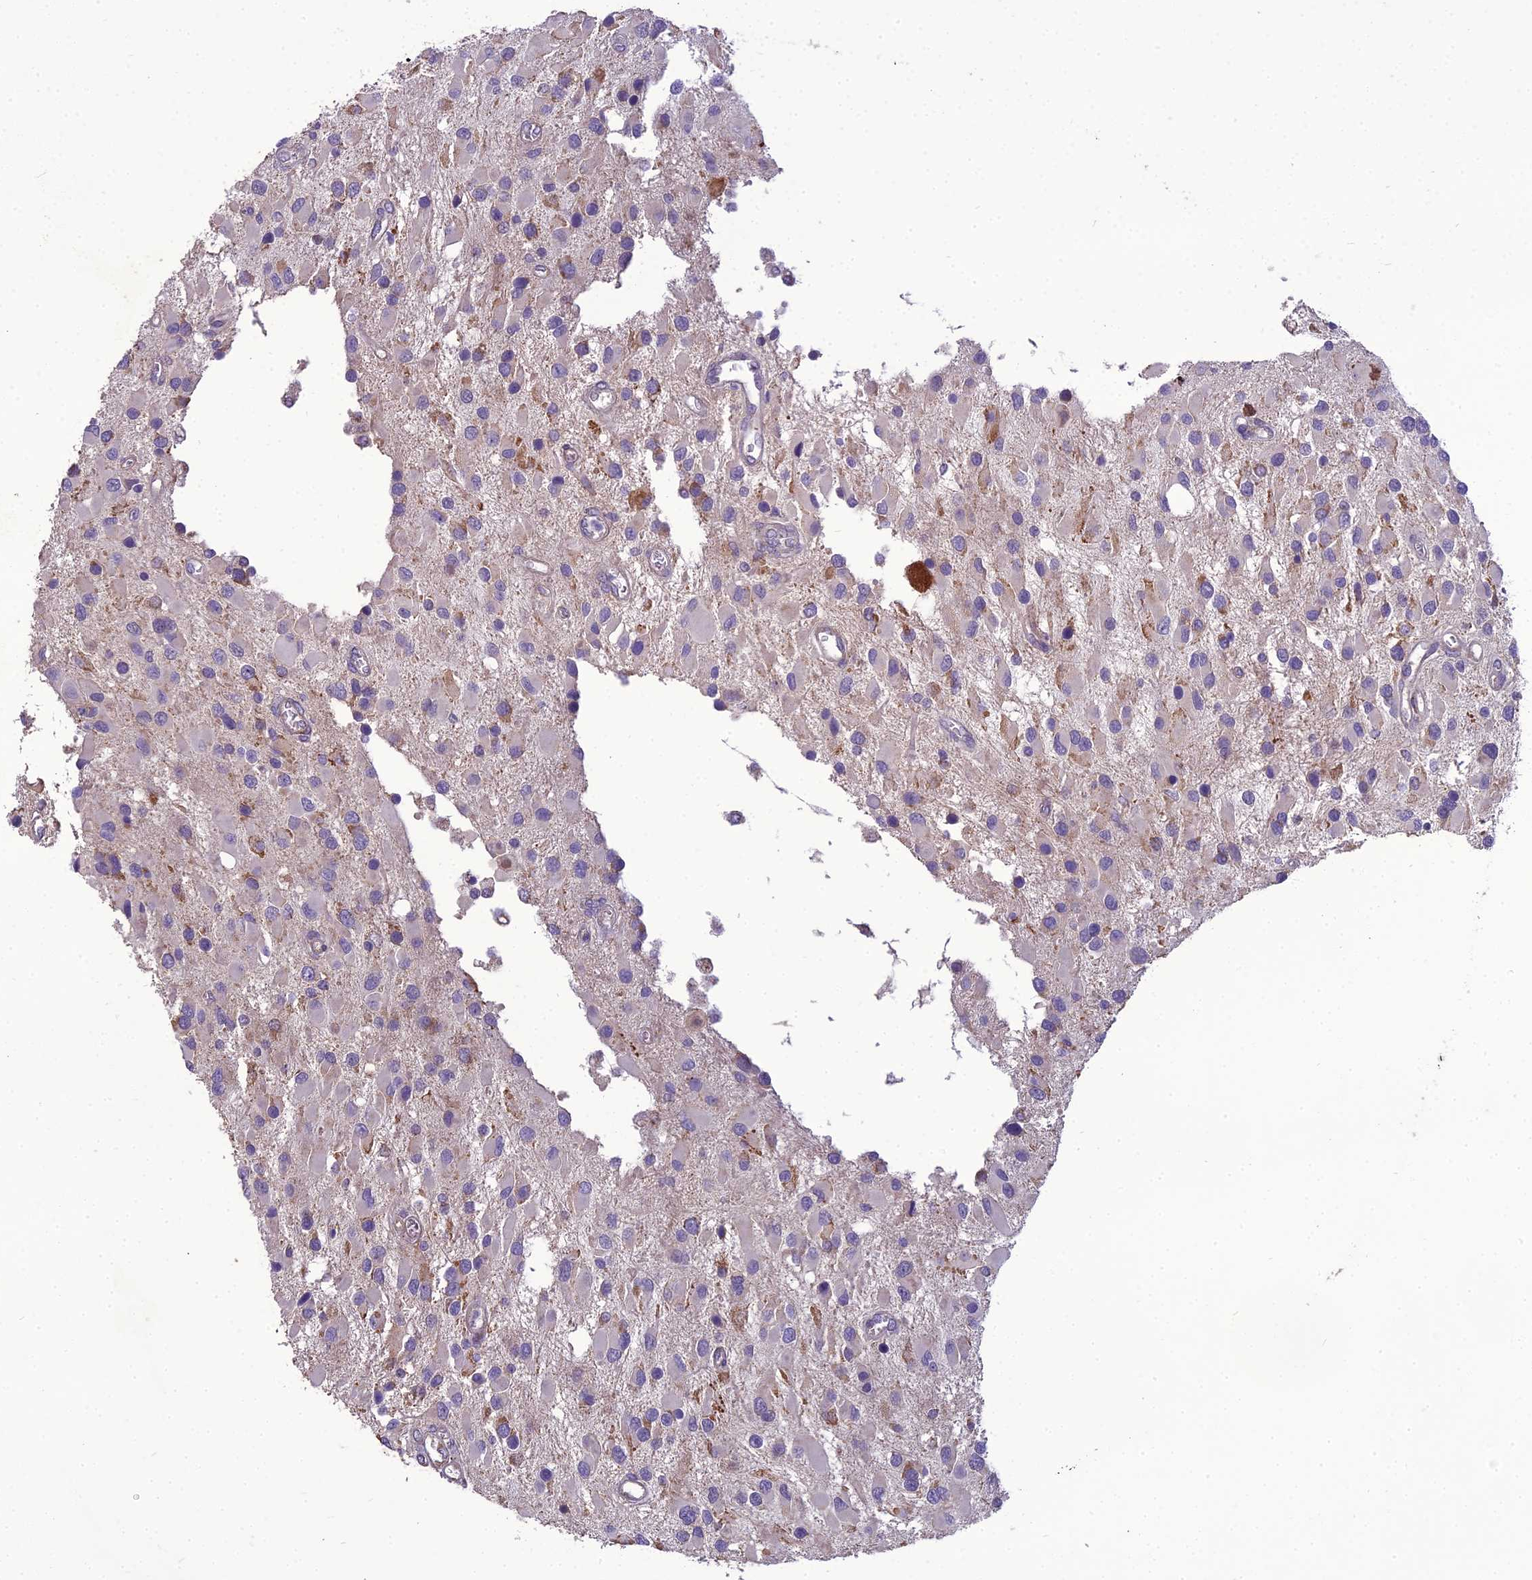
{"staining": {"intensity": "negative", "quantity": "none", "location": "none"}, "tissue": "glioma", "cell_type": "Tumor cells", "image_type": "cancer", "snomed": [{"axis": "morphology", "description": "Glioma, malignant, High grade"}, {"axis": "topography", "description": "Brain"}], "caption": "The micrograph demonstrates no staining of tumor cells in malignant glioma (high-grade). (DAB (3,3'-diaminobenzidine) IHC with hematoxylin counter stain).", "gene": "DUS2", "patient": {"sex": "male", "age": 53}}